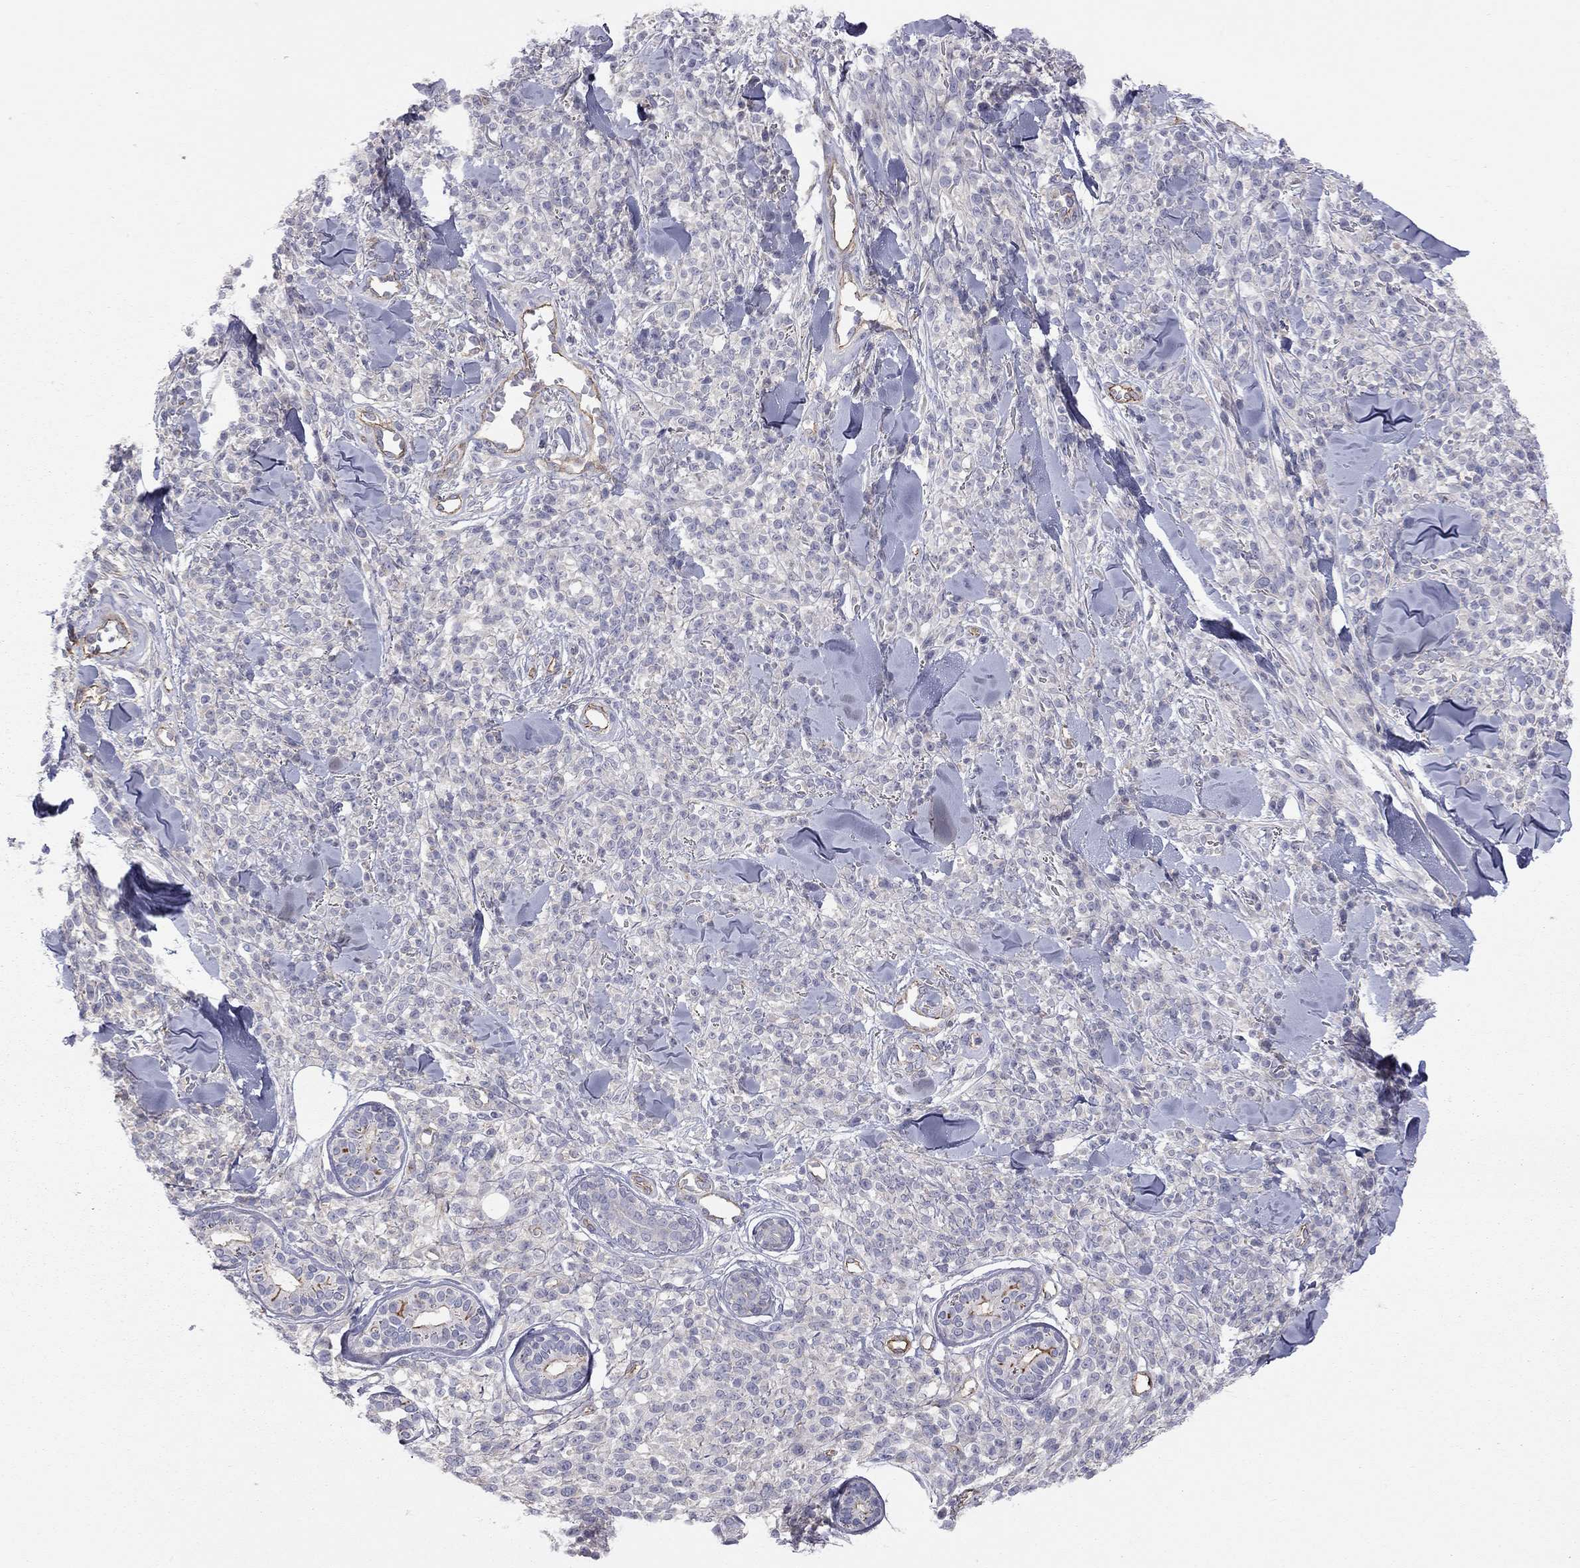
{"staining": {"intensity": "negative", "quantity": "none", "location": "none"}, "tissue": "melanoma", "cell_type": "Tumor cells", "image_type": "cancer", "snomed": [{"axis": "morphology", "description": "Malignant melanoma, NOS"}, {"axis": "topography", "description": "Skin"}, {"axis": "topography", "description": "Skin of trunk"}], "caption": "An immunohistochemistry (IHC) image of melanoma is shown. There is no staining in tumor cells of melanoma.", "gene": "GPRC5B", "patient": {"sex": "male", "age": 74}}